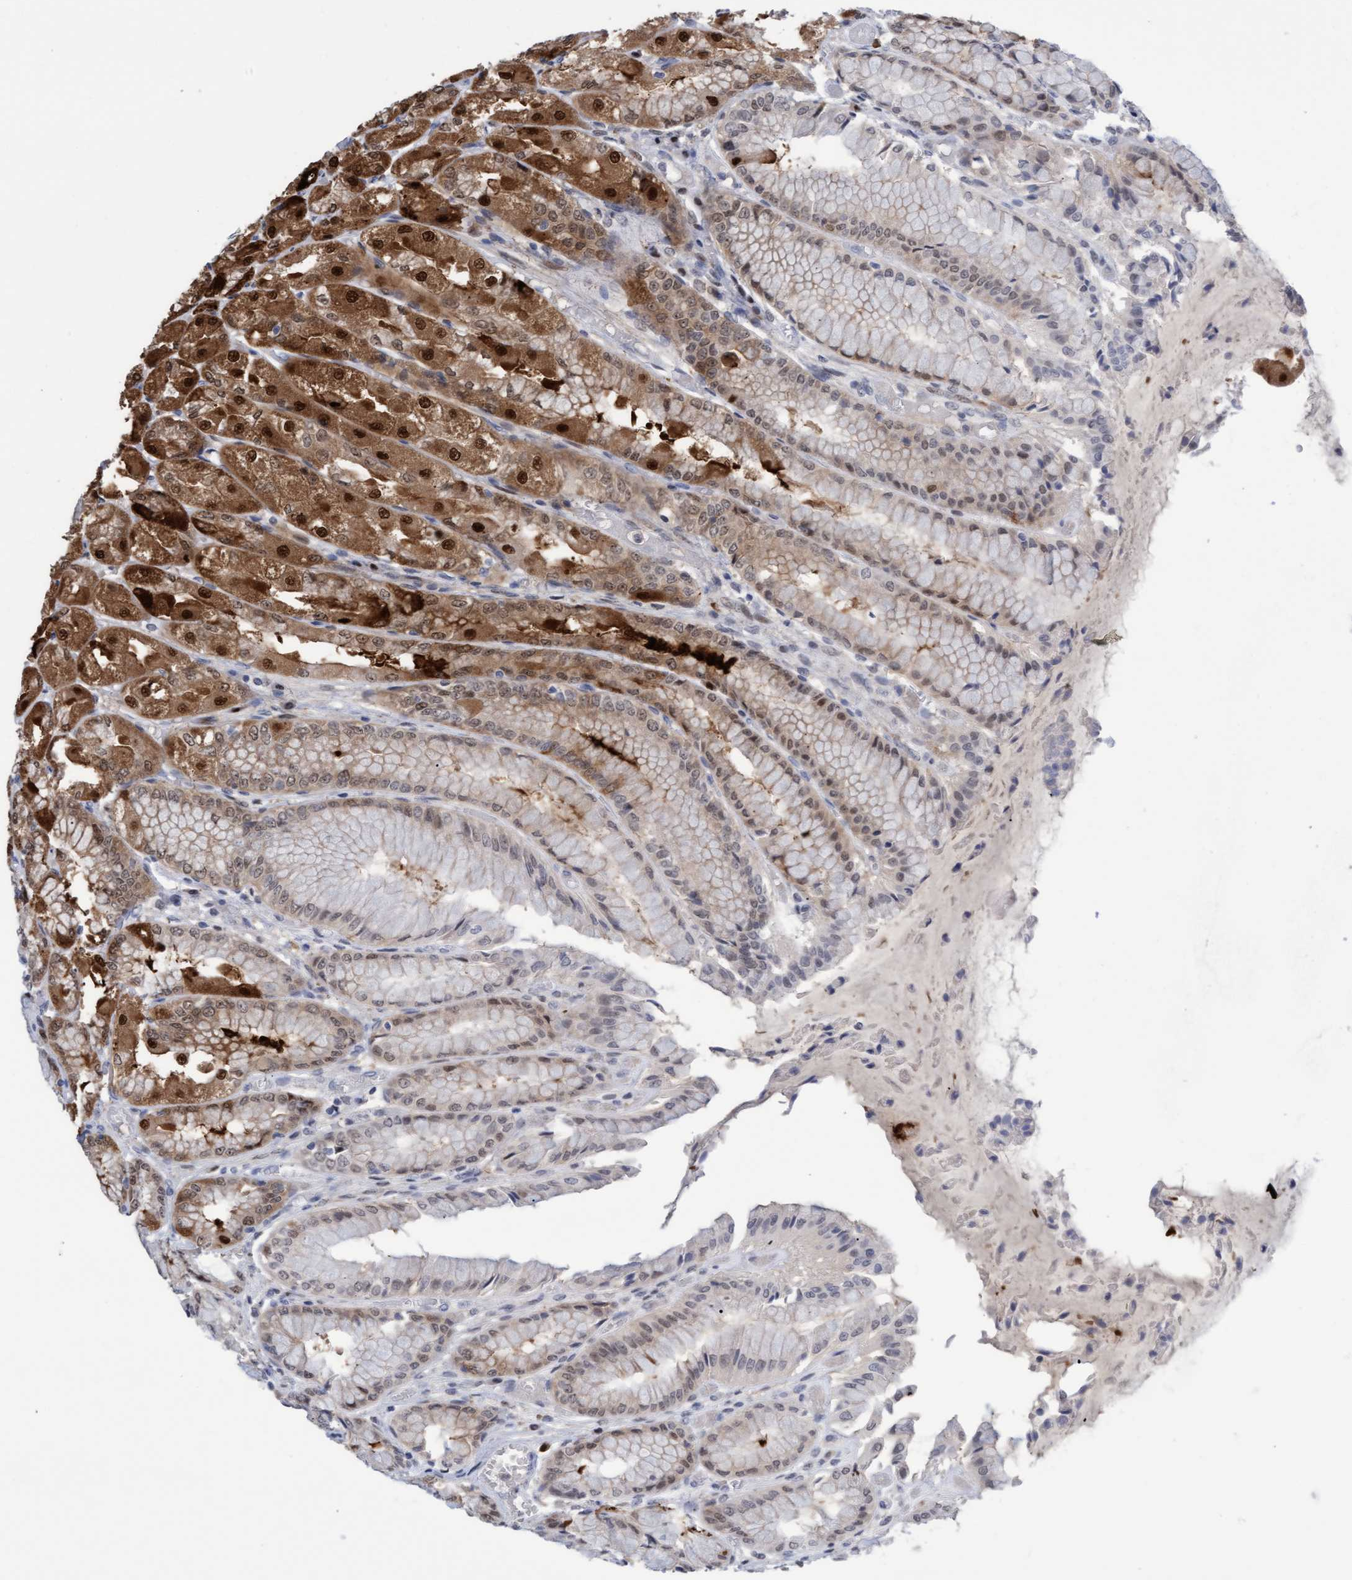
{"staining": {"intensity": "moderate", "quantity": "25%-75%", "location": "cytoplasmic/membranous,nuclear"}, "tissue": "stomach", "cell_type": "Glandular cells", "image_type": "normal", "snomed": [{"axis": "morphology", "description": "Normal tissue, NOS"}, {"axis": "topography", "description": "Stomach, upper"}], "caption": "Human stomach stained for a protein (brown) demonstrates moderate cytoplasmic/membranous,nuclear positive positivity in approximately 25%-75% of glandular cells.", "gene": "PINX1", "patient": {"sex": "male", "age": 72}}